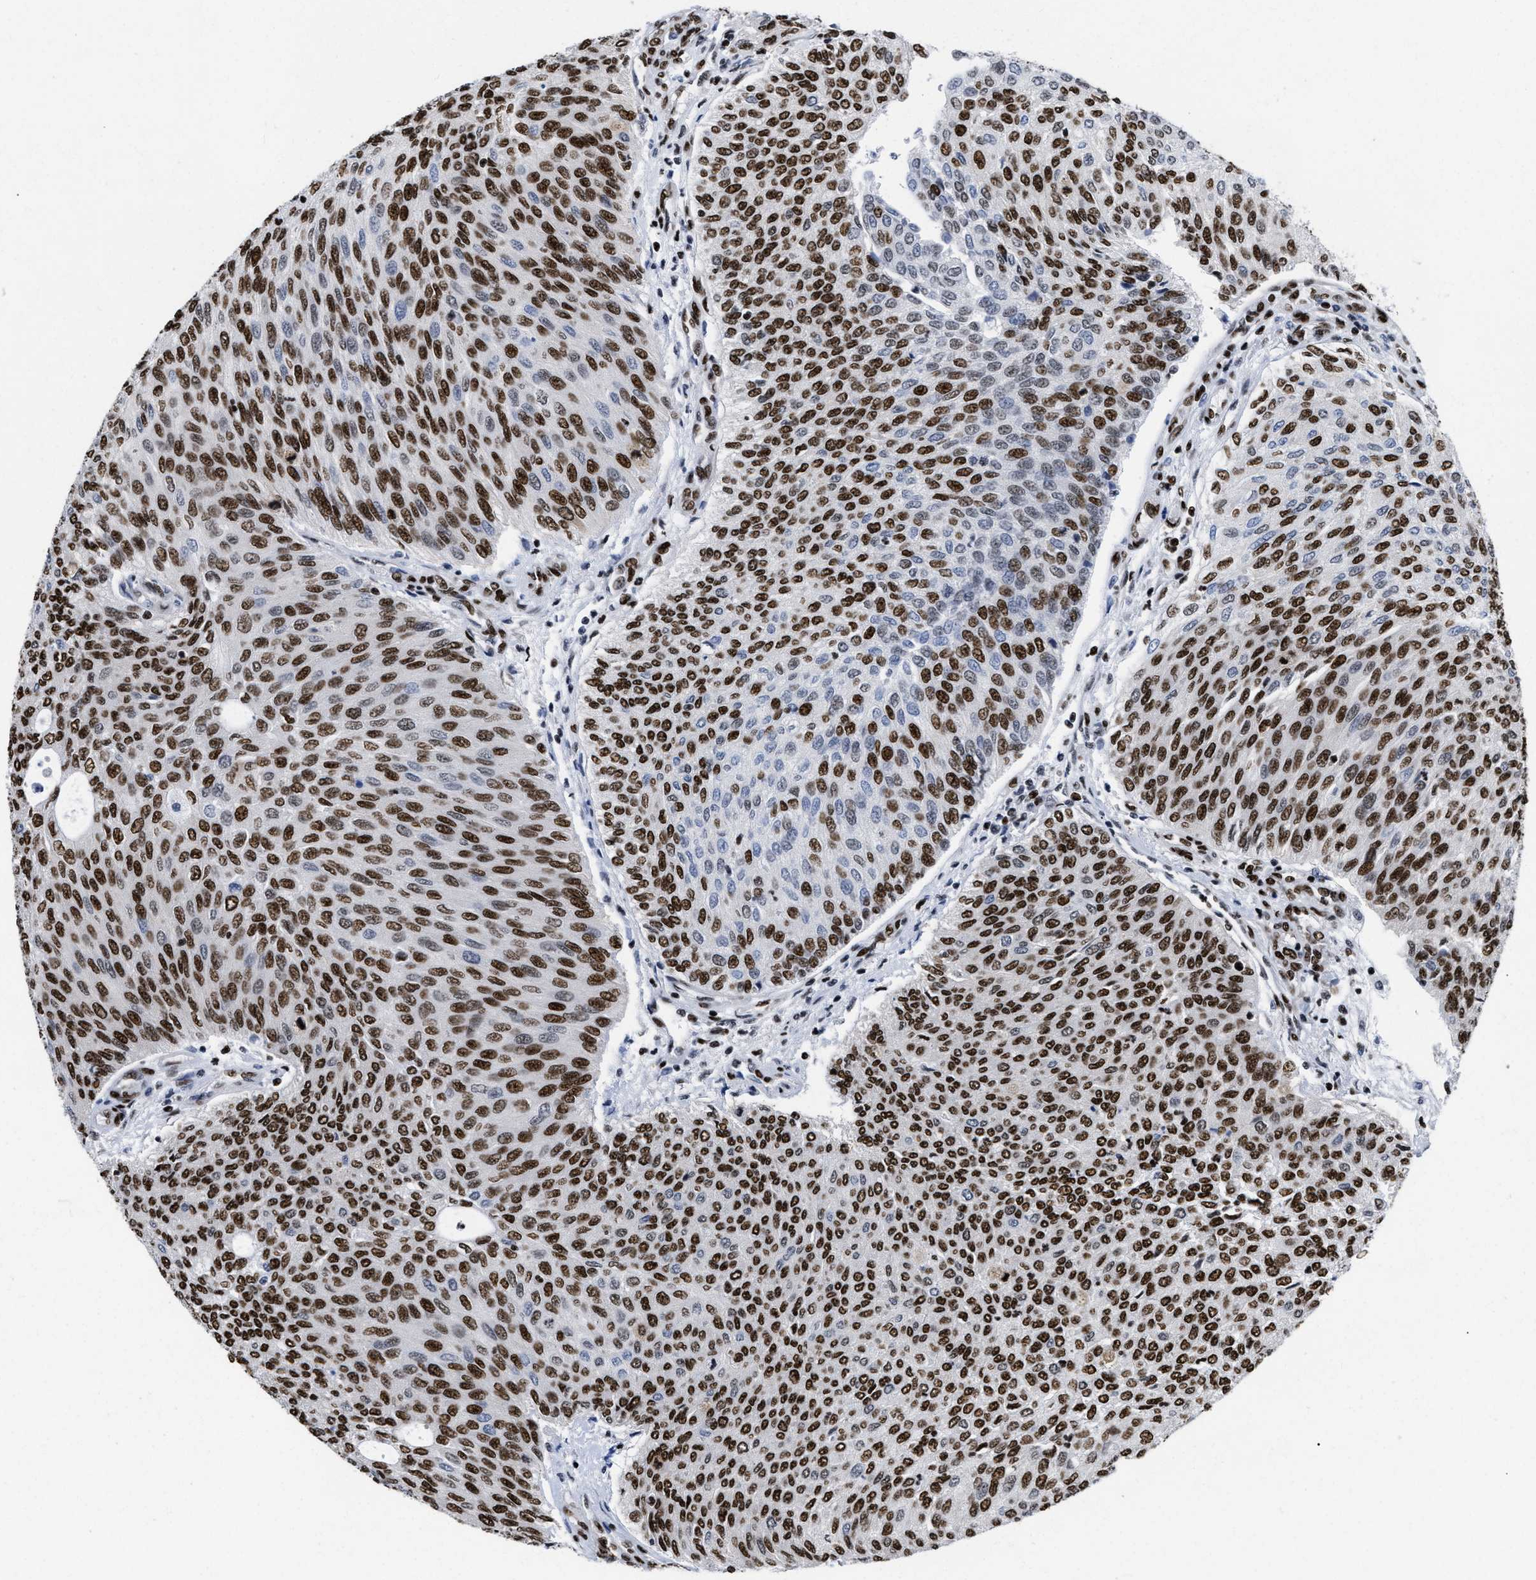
{"staining": {"intensity": "strong", "quantity": ">75%", "location": "nuclear"}, "tissue": "urothelial cancer", "cell_type": "Tumor cells", "image_type": "cancer", "snomed": [{"axis": "morphology", "description": "Urothelial carcinoma, Low grade"}, {"axis": "topography", "description": "Urinary bladder"}], "caption": "Brown immunohistochemical staining in human urothelial cancer shows strong nuclear staining in about >75% of tumor cells.", "gene": "CREB1", "patient": {"sex": "female", "age": 79}}